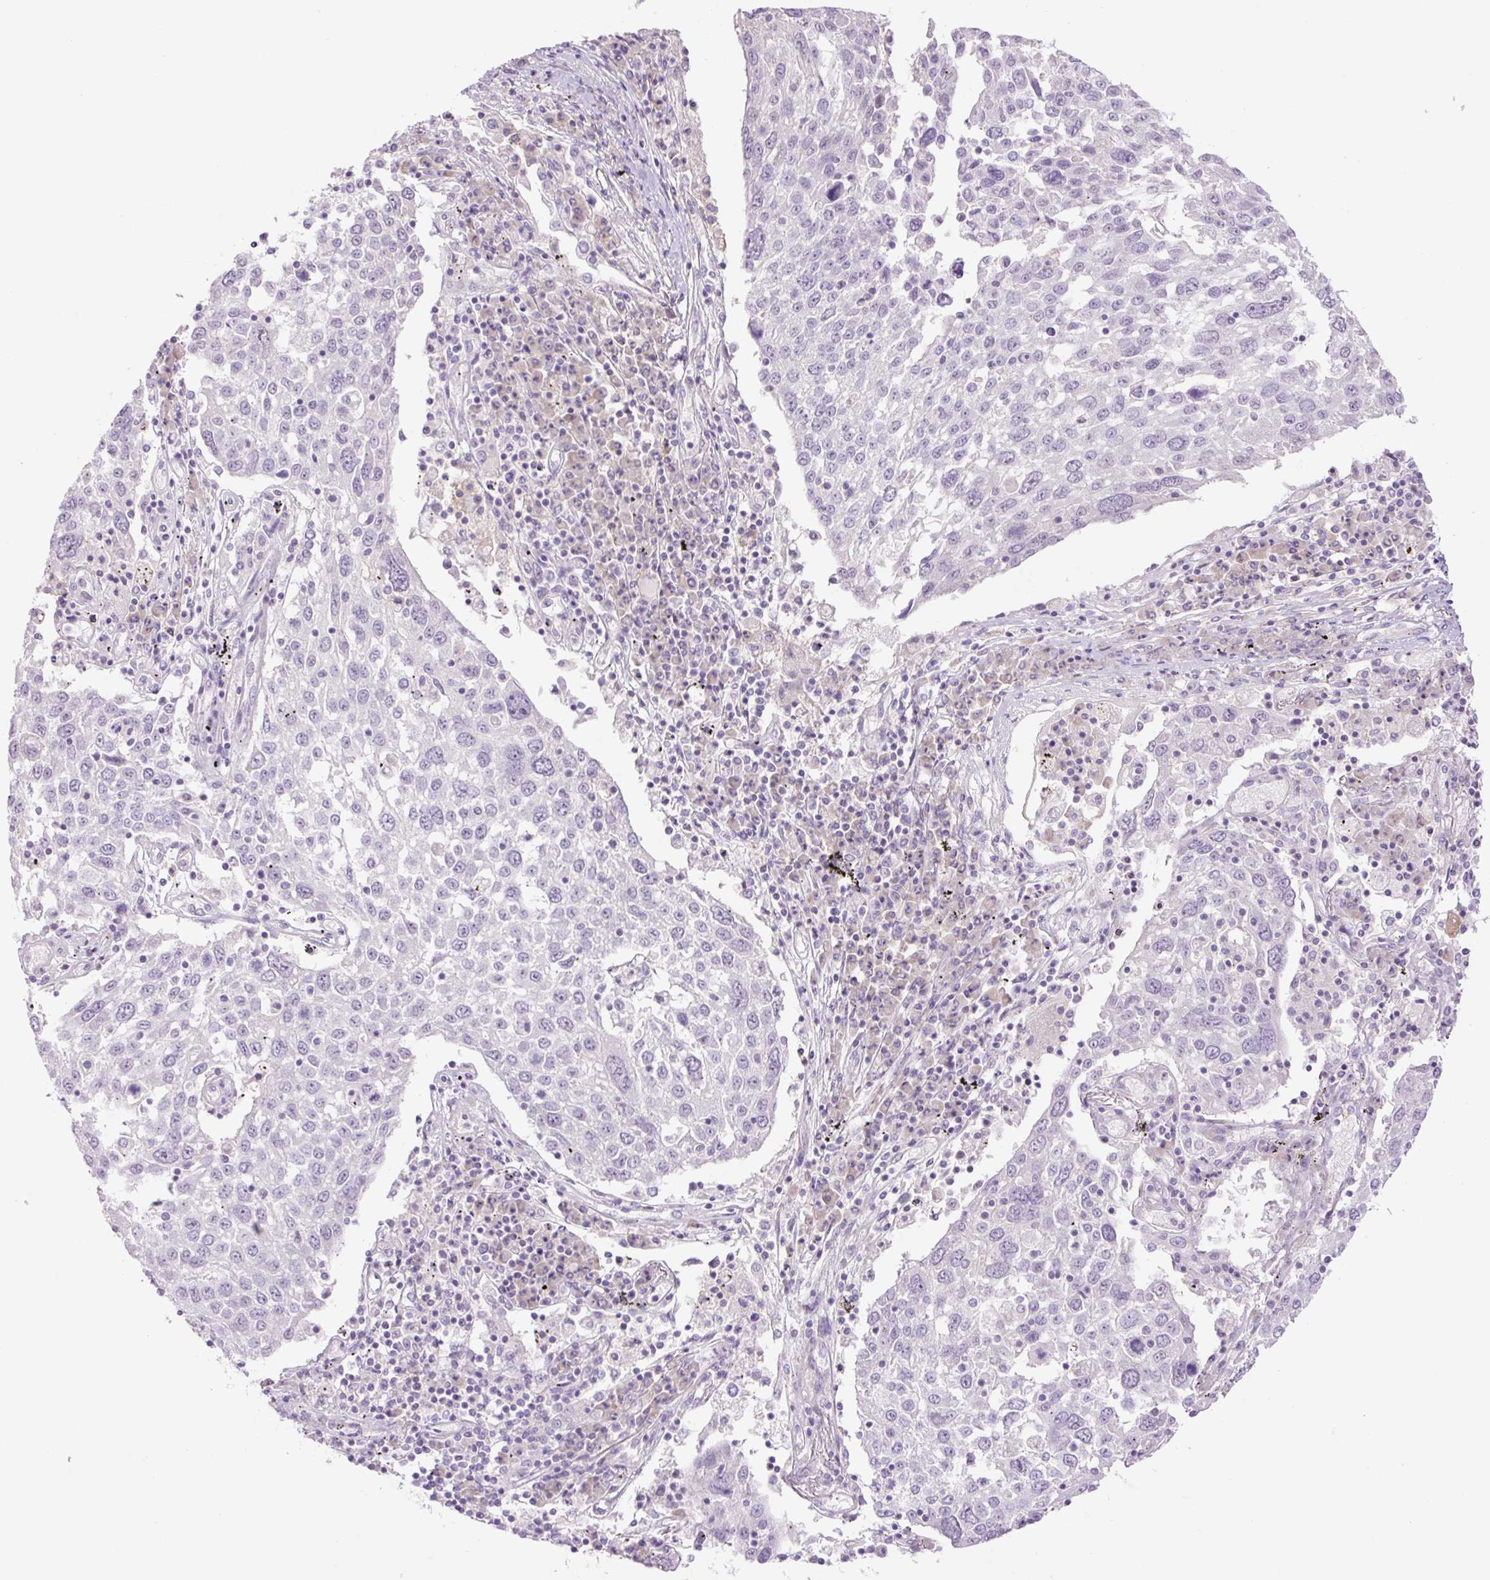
{"staining": {"intensity": "negative", "quantity": "none", "location": "none"}, "tissue": "lung cancer", "cell_type": "Tumor cells", "image_type": "cancer", "snomed": [{"axis": "morphology", "description": "Squamous cell carcinoma, NOS"}, {"axis": "topography", "description": "Lung"}], "caption": "The micrograph exhibits no staining of tumor cells in squamous cell carcinoma (lung).", "gene": "GRID2", "patient": {"sex": "male", "age": 65}}